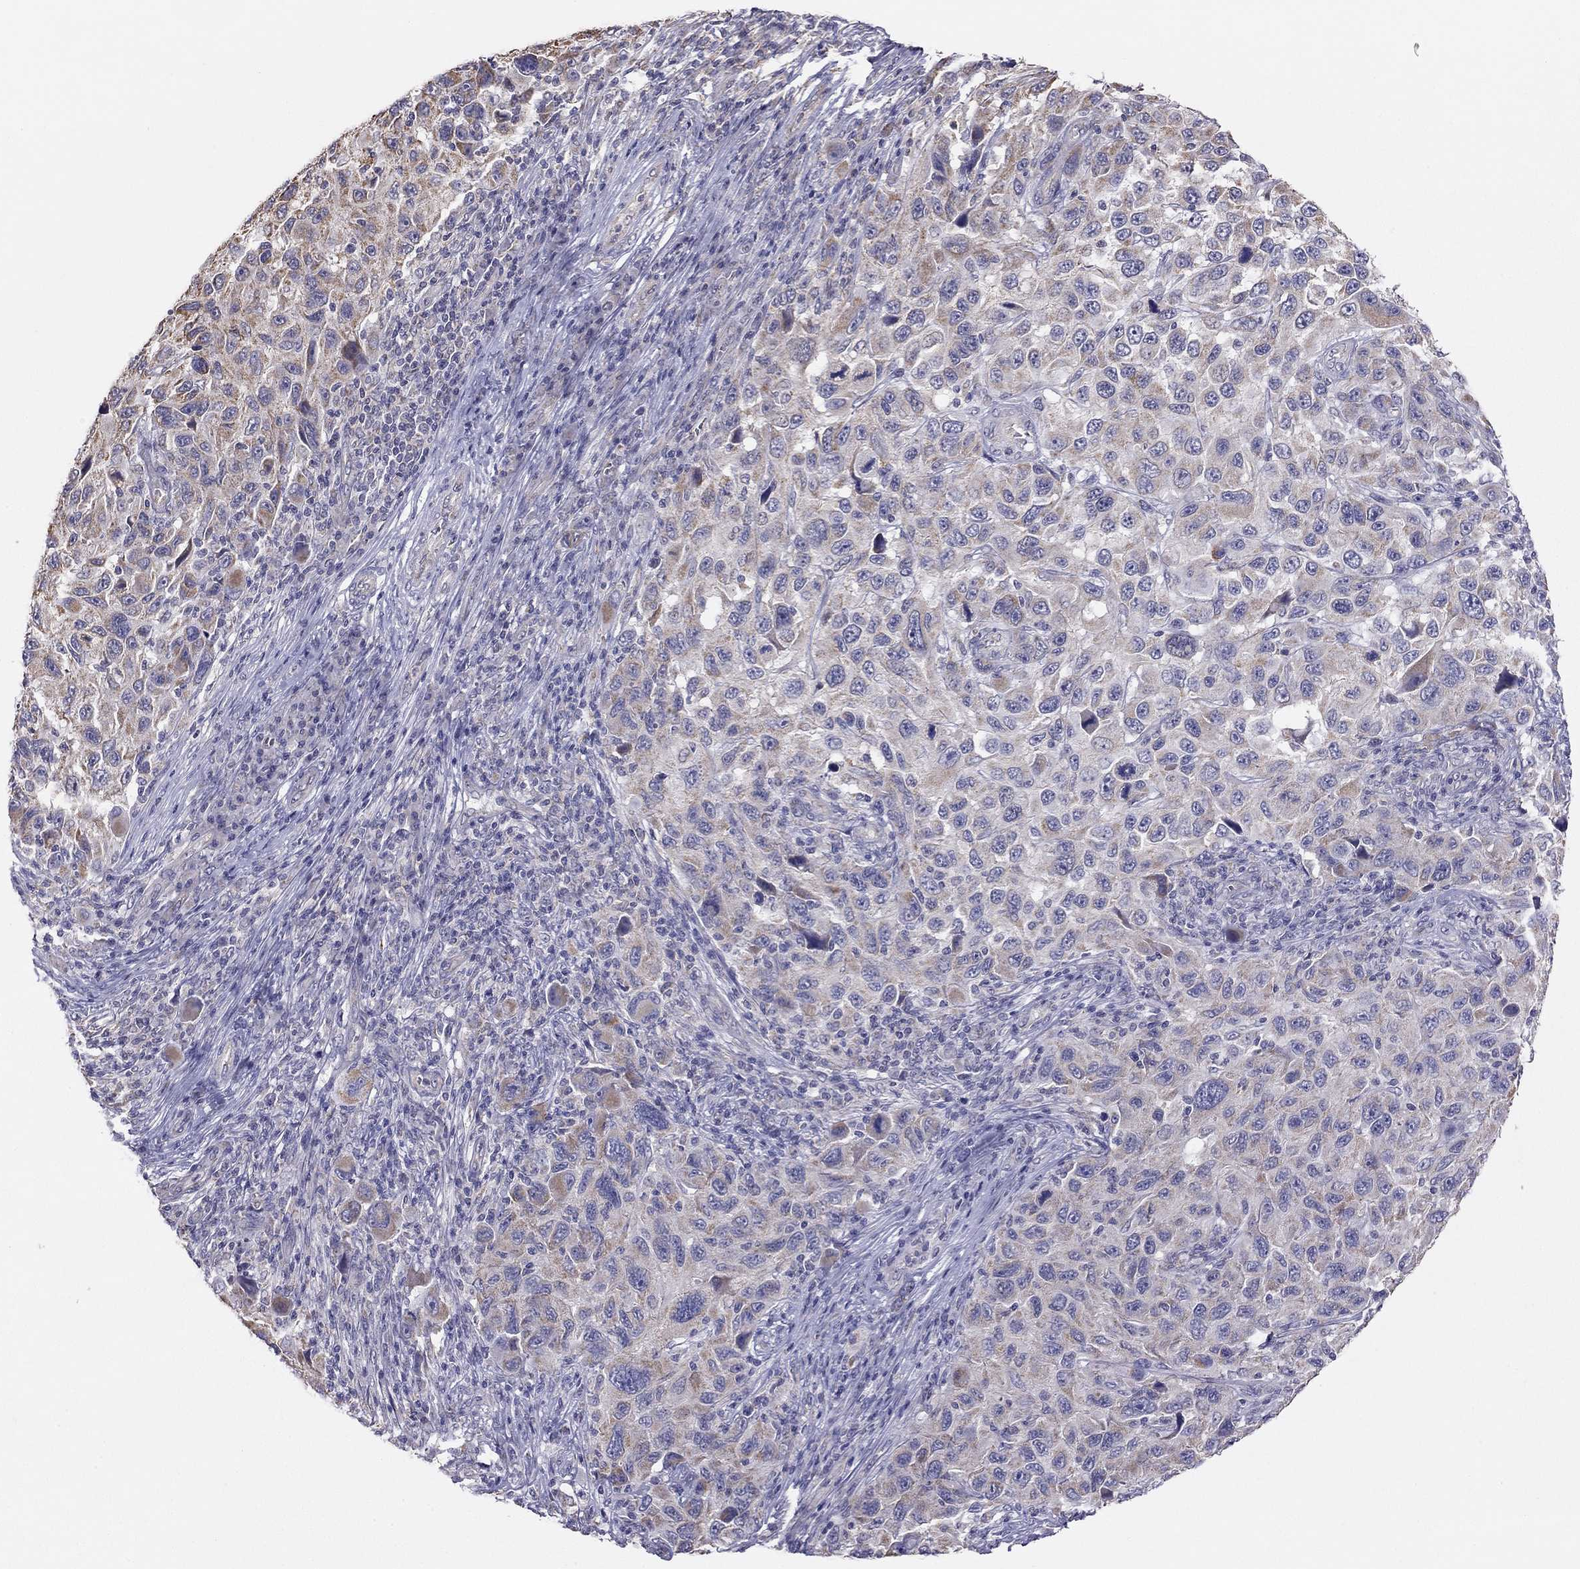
{"staining": {"intensity": "moderate", "quantity": "<25%", "location": "cytoplasmic/membranous"}, "tissue": "melanoma", "cell_type": "Tumor cells", "image_type": "cancer", "snomed": [{"axis": "morphology", "description": "Malignant melanoma, NOS"}, {"axis": "topography", "description": "Skin"}], "caption": "DAB (3,3'-diaminobenzidine) immunohistochemical staining of melanoma displays moderate cytoplasmic/membranous protein positivity in approximately <25% of tumor cells.", "gene": "LRIT3", "patient": {"sex": "male", "age": 53}}